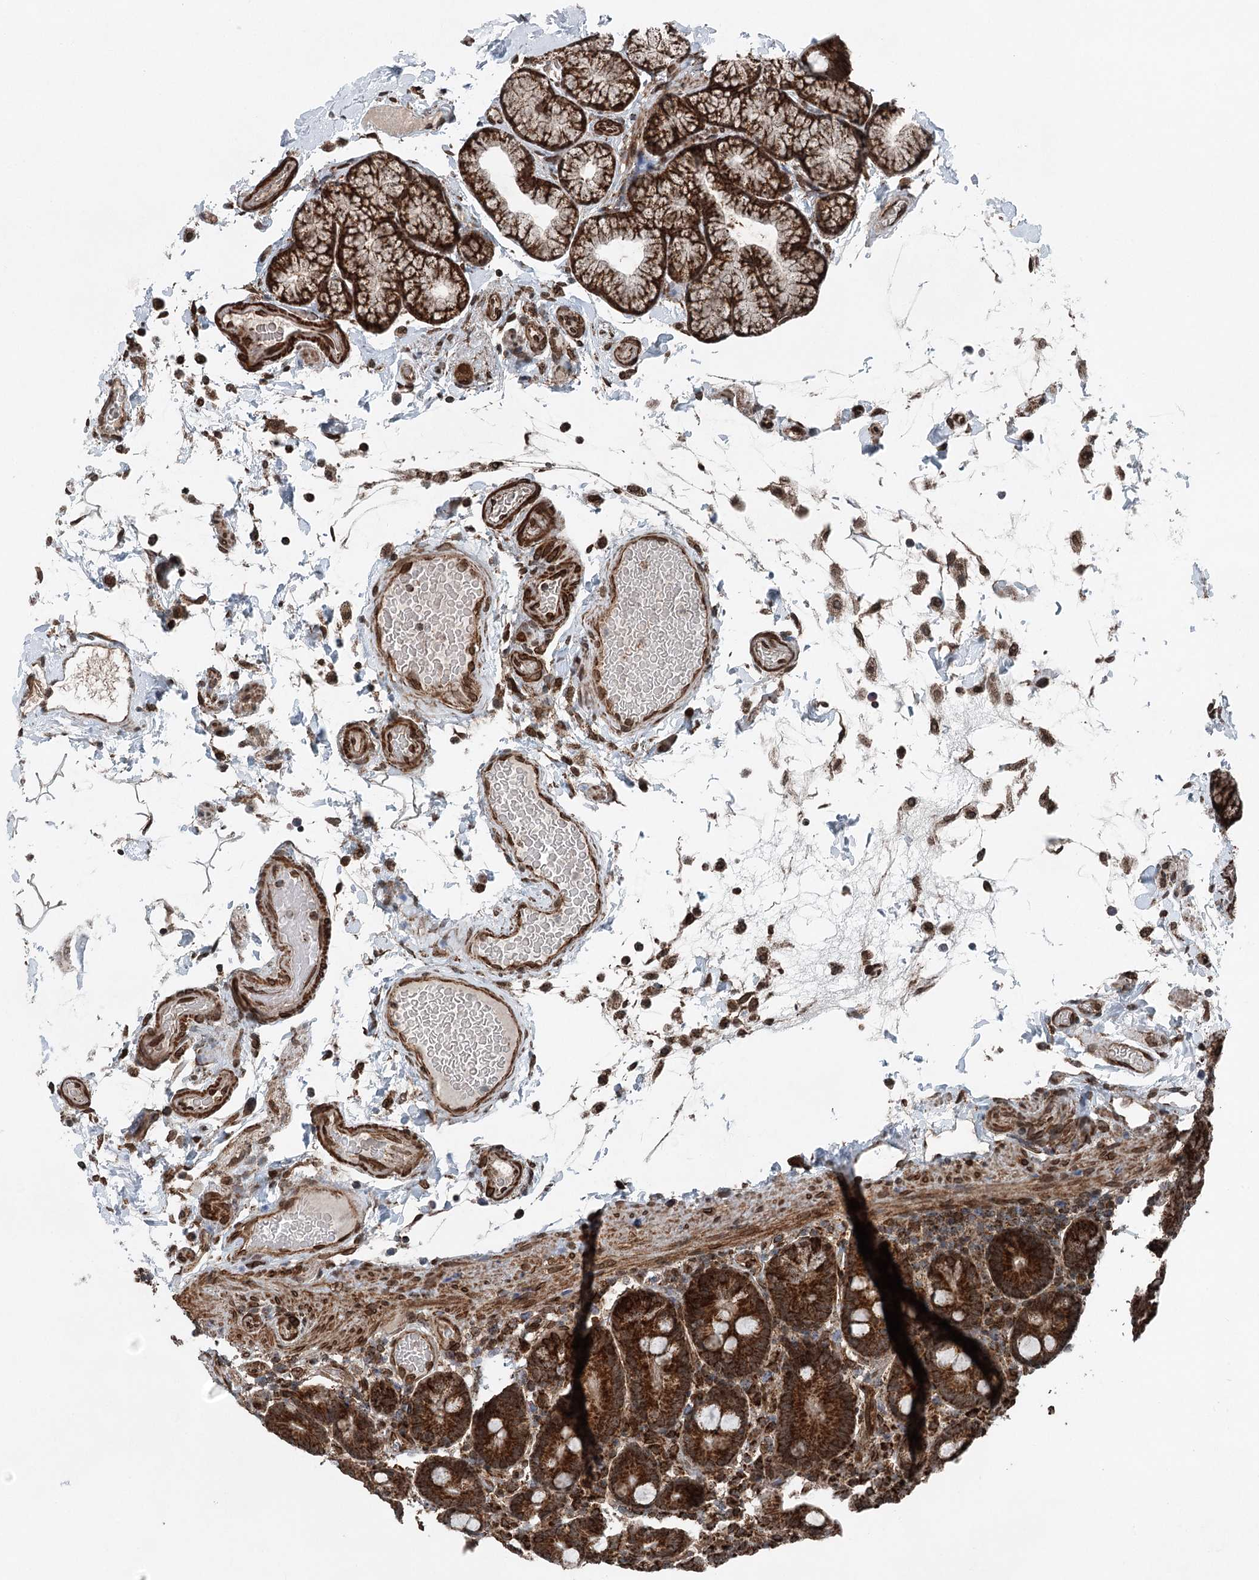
{"staining": {"intensity": "strong", "quantity": ">75%", "location": "cytoplasmic/membranous"}, "tissue": "duodenum", "cell_type": "Glandular cells", "image_type": "normal", "snomed": [{"axis": "morphology", "description": "Normal tissue, NOS"}, {"axis": "topography", "description": "Small intestine, NOS"}], "caption": "Immunohistochemistry (IHC) (DAB) staining of normal duodenum shows strong cytoplasmic/membranous protein expression in about >75% of glandular cells.", "gene": "BCKDHA", "patient": {"sex": "female", "age": 71}}